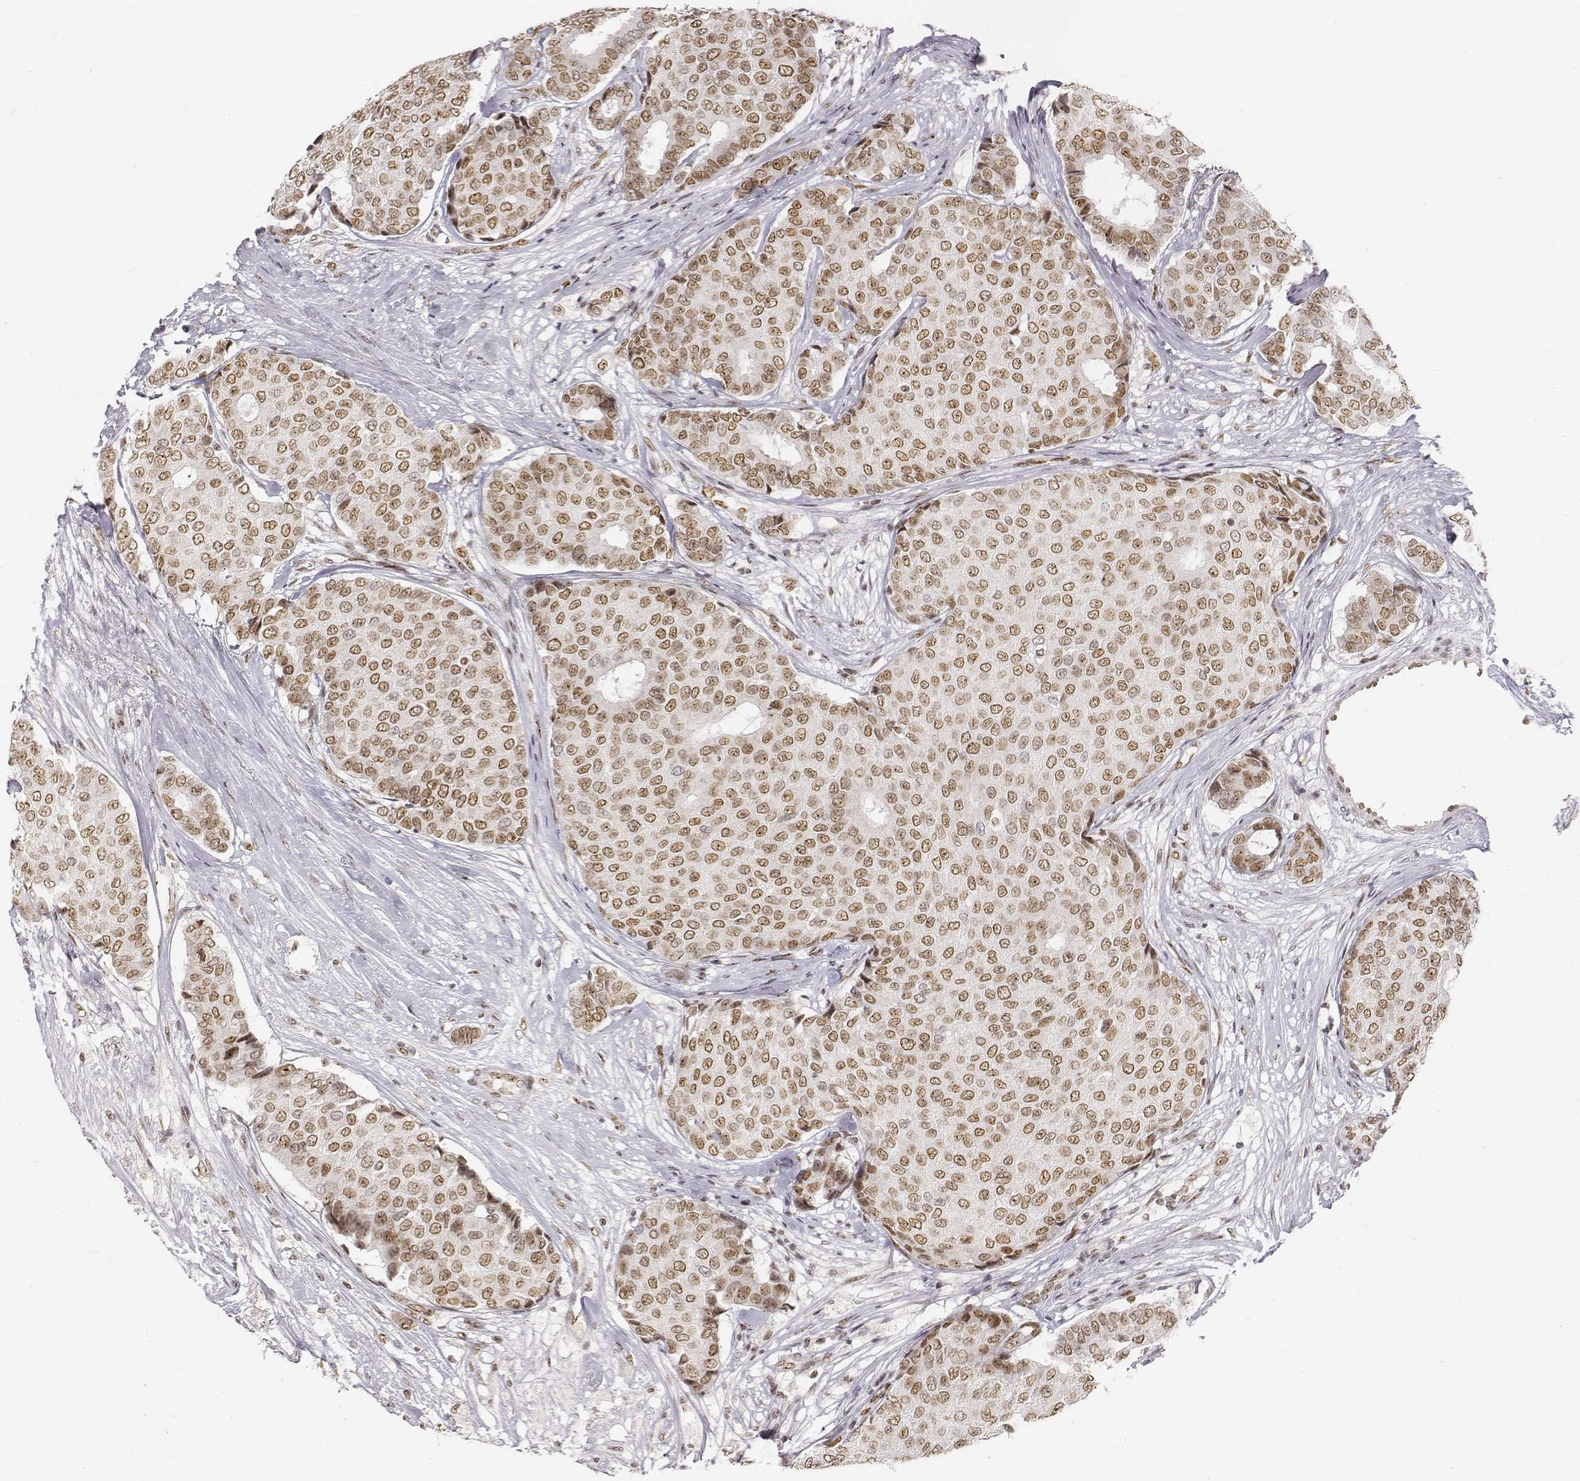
{"staining": {"intensity": "moderate", "quantity": ">75%", "location": "nuclear"}, "tissue": "breast cancer", "cell_type": "Tumor cells", "image_type": "cancer", "snomed": [{"axis": "morphology", "description": "Duct carcinoma"}, {"axis": "topography", "description": "Breast"}], "caption": "Brown immunohistochemical staining in human breast cancer (invasive ductal carcinoma) reveals moderate nuclear expression in about >75% of tumor cells. The staining is performed using DAB brown chromogen to label protein expression. The nuclei are counter-stained blue using hematoxylin.", "gene": "PHF6", "patient": {"sex": "female", "age": 75}}